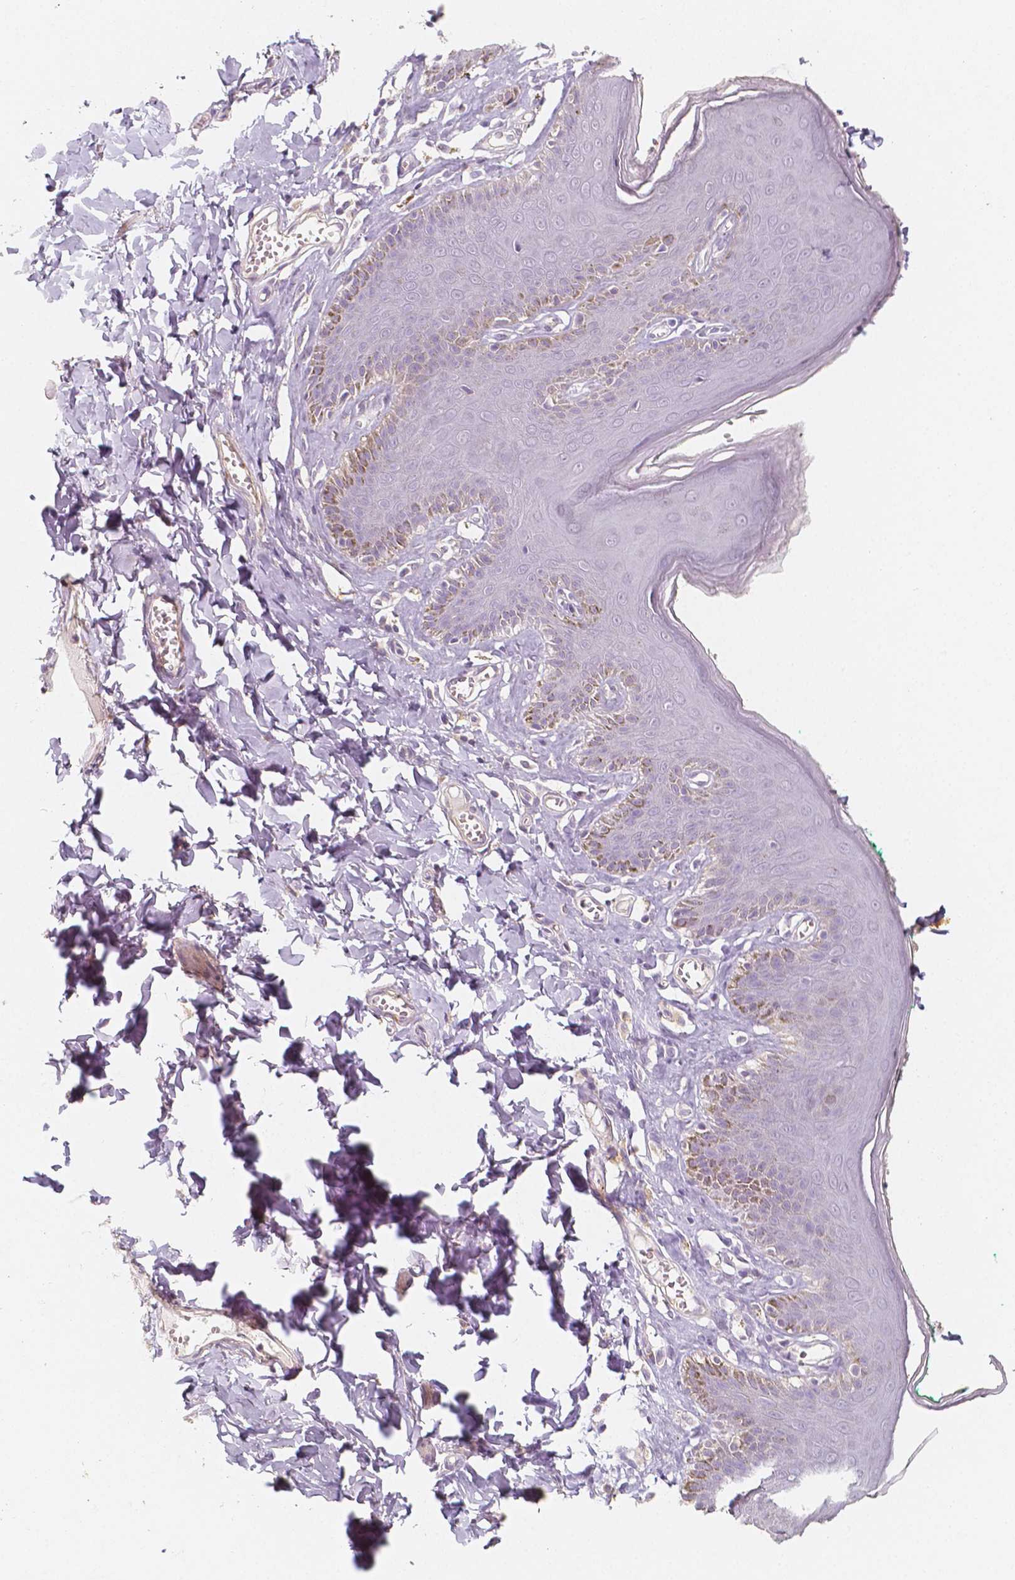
{"staining": {"intensity": "negative", "quantity": "none", "location": "none"}, "tissue": "skin", "cell_type": "Epidermal cells", "image_type": "normal", "snomed": [{"axis": "morphology", "description": "Normal tissue, NOS"}, {"axis": "topography", "description": "Vulva"}, {"axis": "topography", "description": "Peripheral nerve tissue"}], "caption": "IHC of benign skin reveals no expression in epidermal cells. (DAB IHC visualized using brightfield microscopy, high magnification).", "gene": "THY1", "patient": {"sex": "female", "age": 66}}